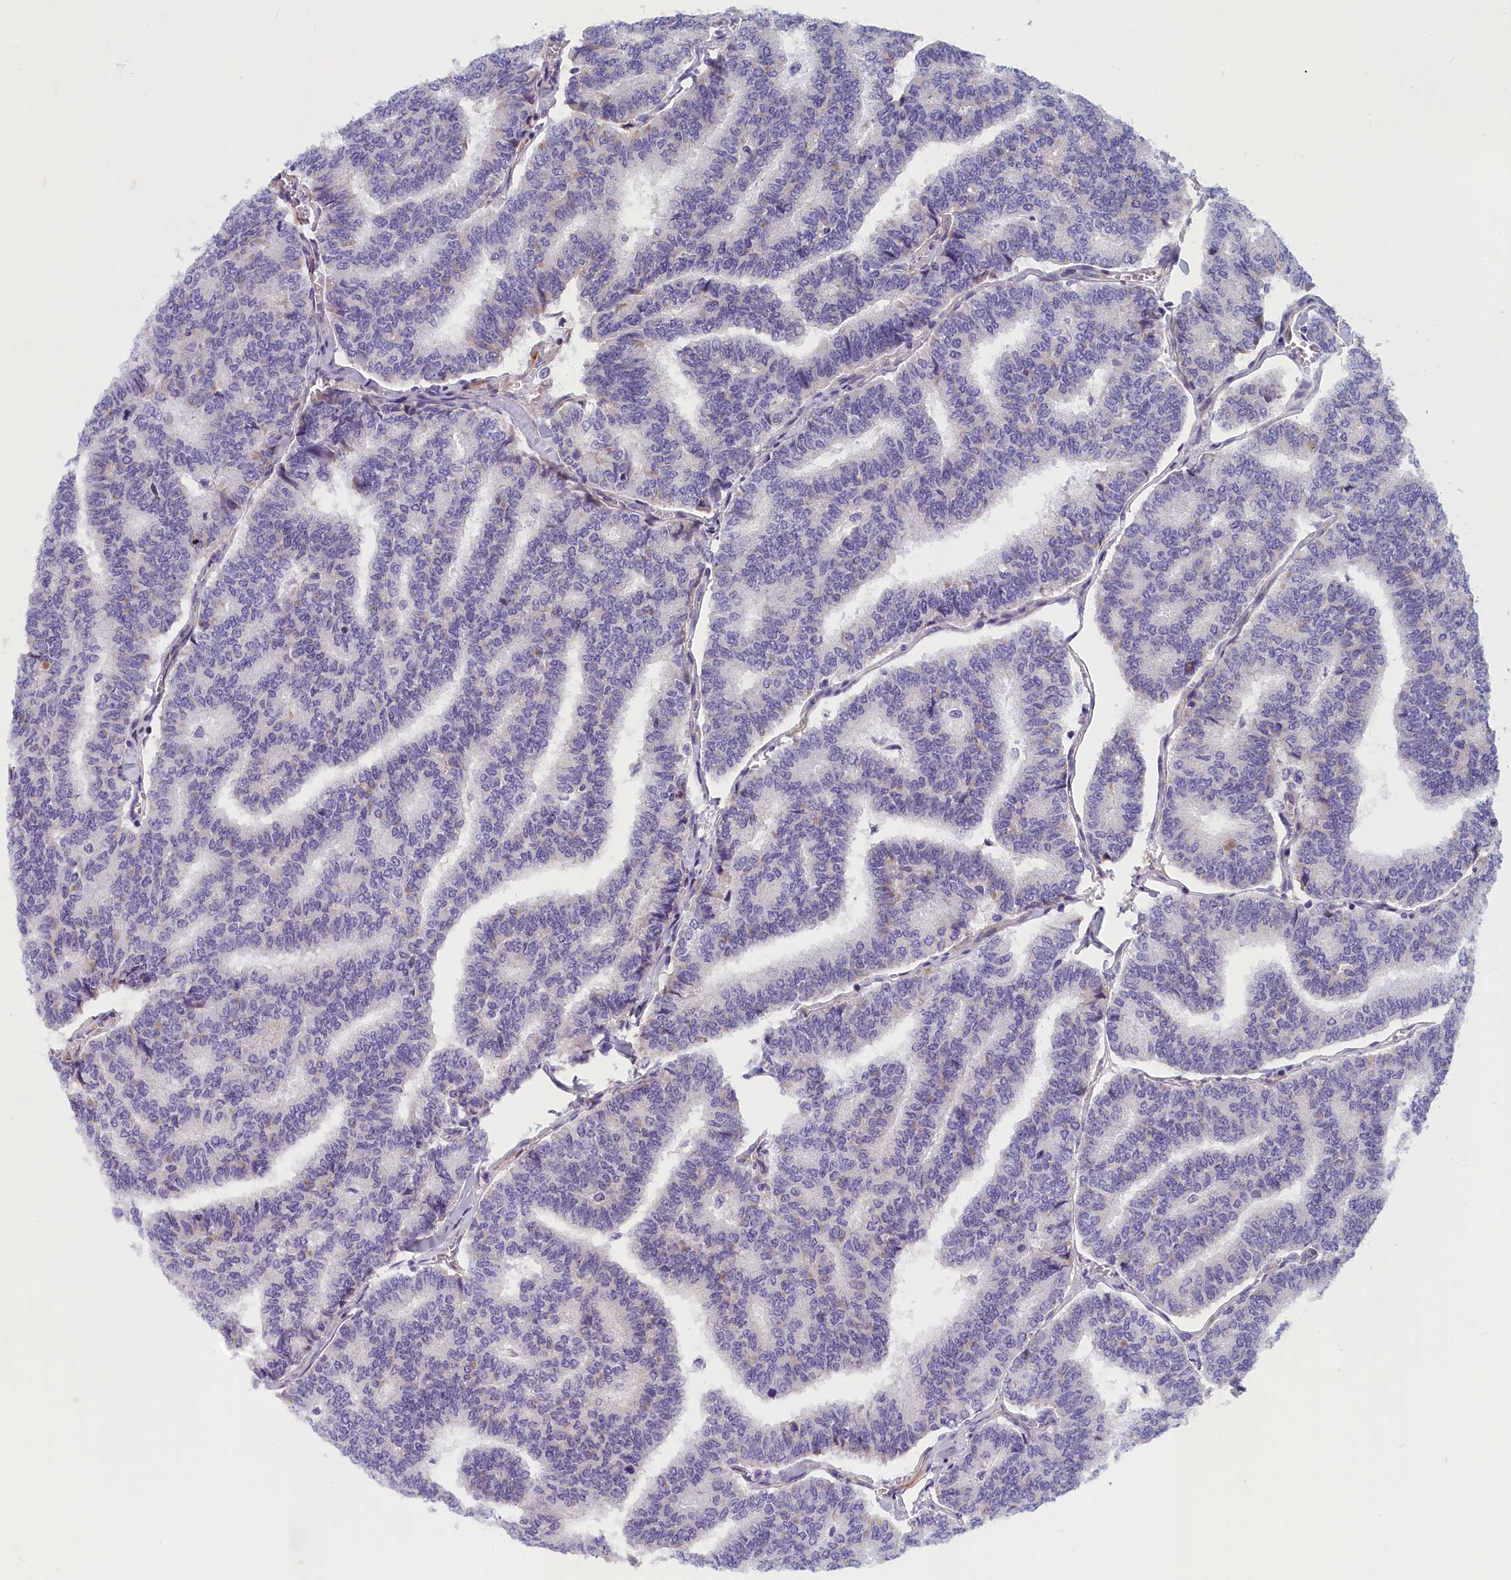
{"staining": {"intensity": "negative", "quantity": "none", "location": "none"}, "tissue": "thyroid cancer", "cell_type": "Tumor cells", "image_type": "cancer", "snomed": [{"axis": "morphology", "description": "Papillary adenocarcinoma, NOS"}, {"axis": "topography", "description": "Thyroid gland"}], "caption": "Image shows no significant protein staining in tumor cells of thyroid papillary adenocarcinoma.", "gene": "BCL2L13", "patient": {"sex": "female", "age": 35}}